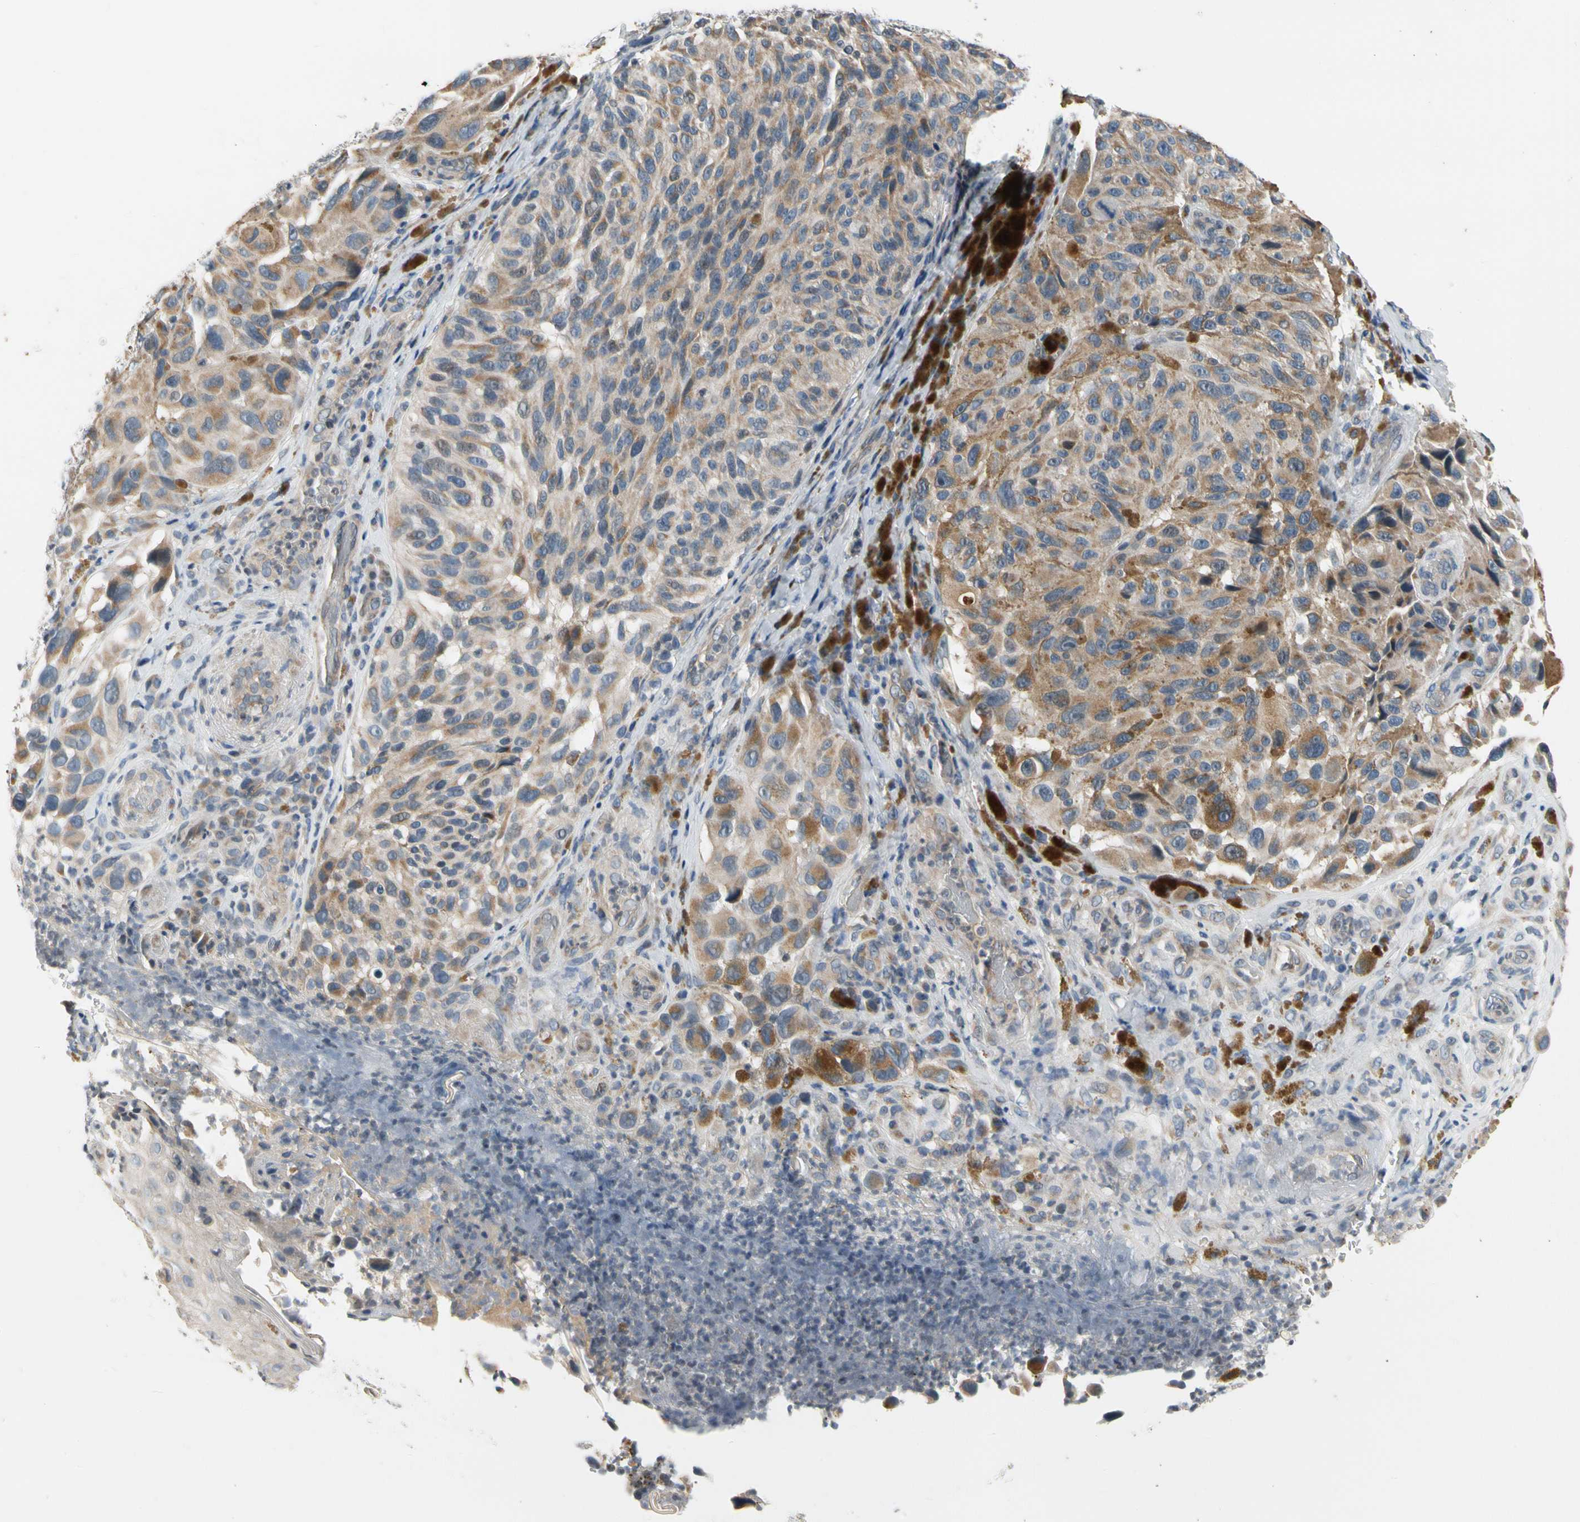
{"staining": {"intensity": "weak", "quantity": ">75%", "location": "cytoplasmic/membranous"}, "tissue": "melanoma", "cell_type": "Tumor cells", "image_type": "cancer", "snomed": [{"axis": "morphology", "description": "Malignant melanoma, NOS"}, {"axis": "topography", "description": "Skin"}], "caption": "IHC staining of melanoma, which displays low levels of weak cytoplasmic/membranous staining in about >75% of tumor cells indicating weak cytoplasmic/membranous protein positivity. The staining was performed using DAB (3,3'-diaminobenzidine) (brown) for protein detection and nuclei were counterstained in hematoxylin (blue).", "gene": "SOX30", "patient": {"sex": "female", "age": 73}}